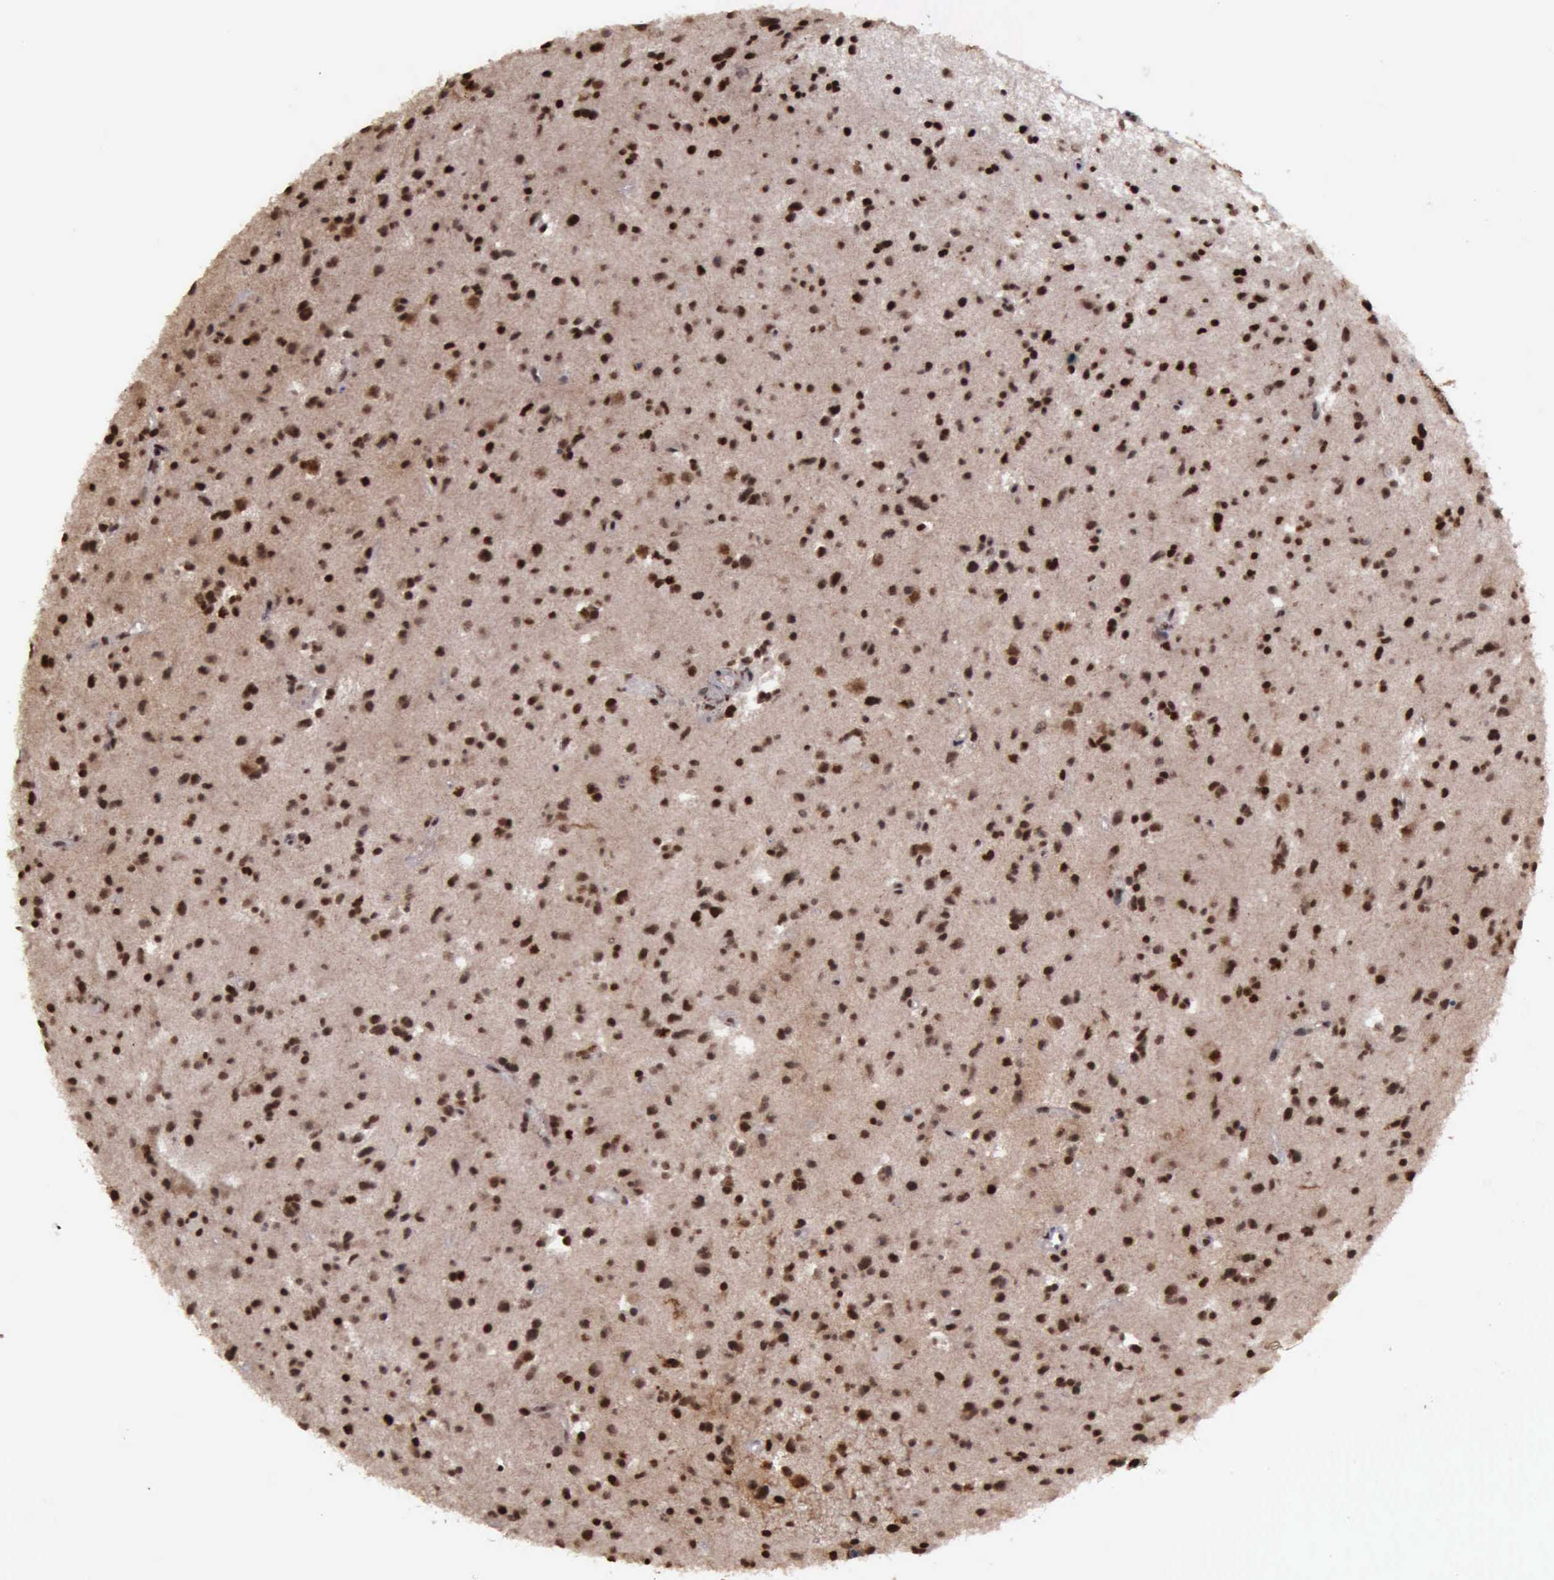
{"staining": {"intensity": "moderate", "quantity": ">75%", "location": "cytoplasmic/membranous,nuclear"}, "tissue": "glioma", "cell_type": "Tumor cells", "image_type": "cancer", "snomed": [{"axis": "morphology", "description": "Glioma, malignant, Low grade"}, {"axis": "topography", "description": "Brain"}], "caption": "Moderate cytoplasmic/membranous and nuclear protein expression is seen in about >75% of tumor cells in malignant low-grade glioma.", "gene": "TRMT2A", "patient": {"sex": "female", "age": 46}}